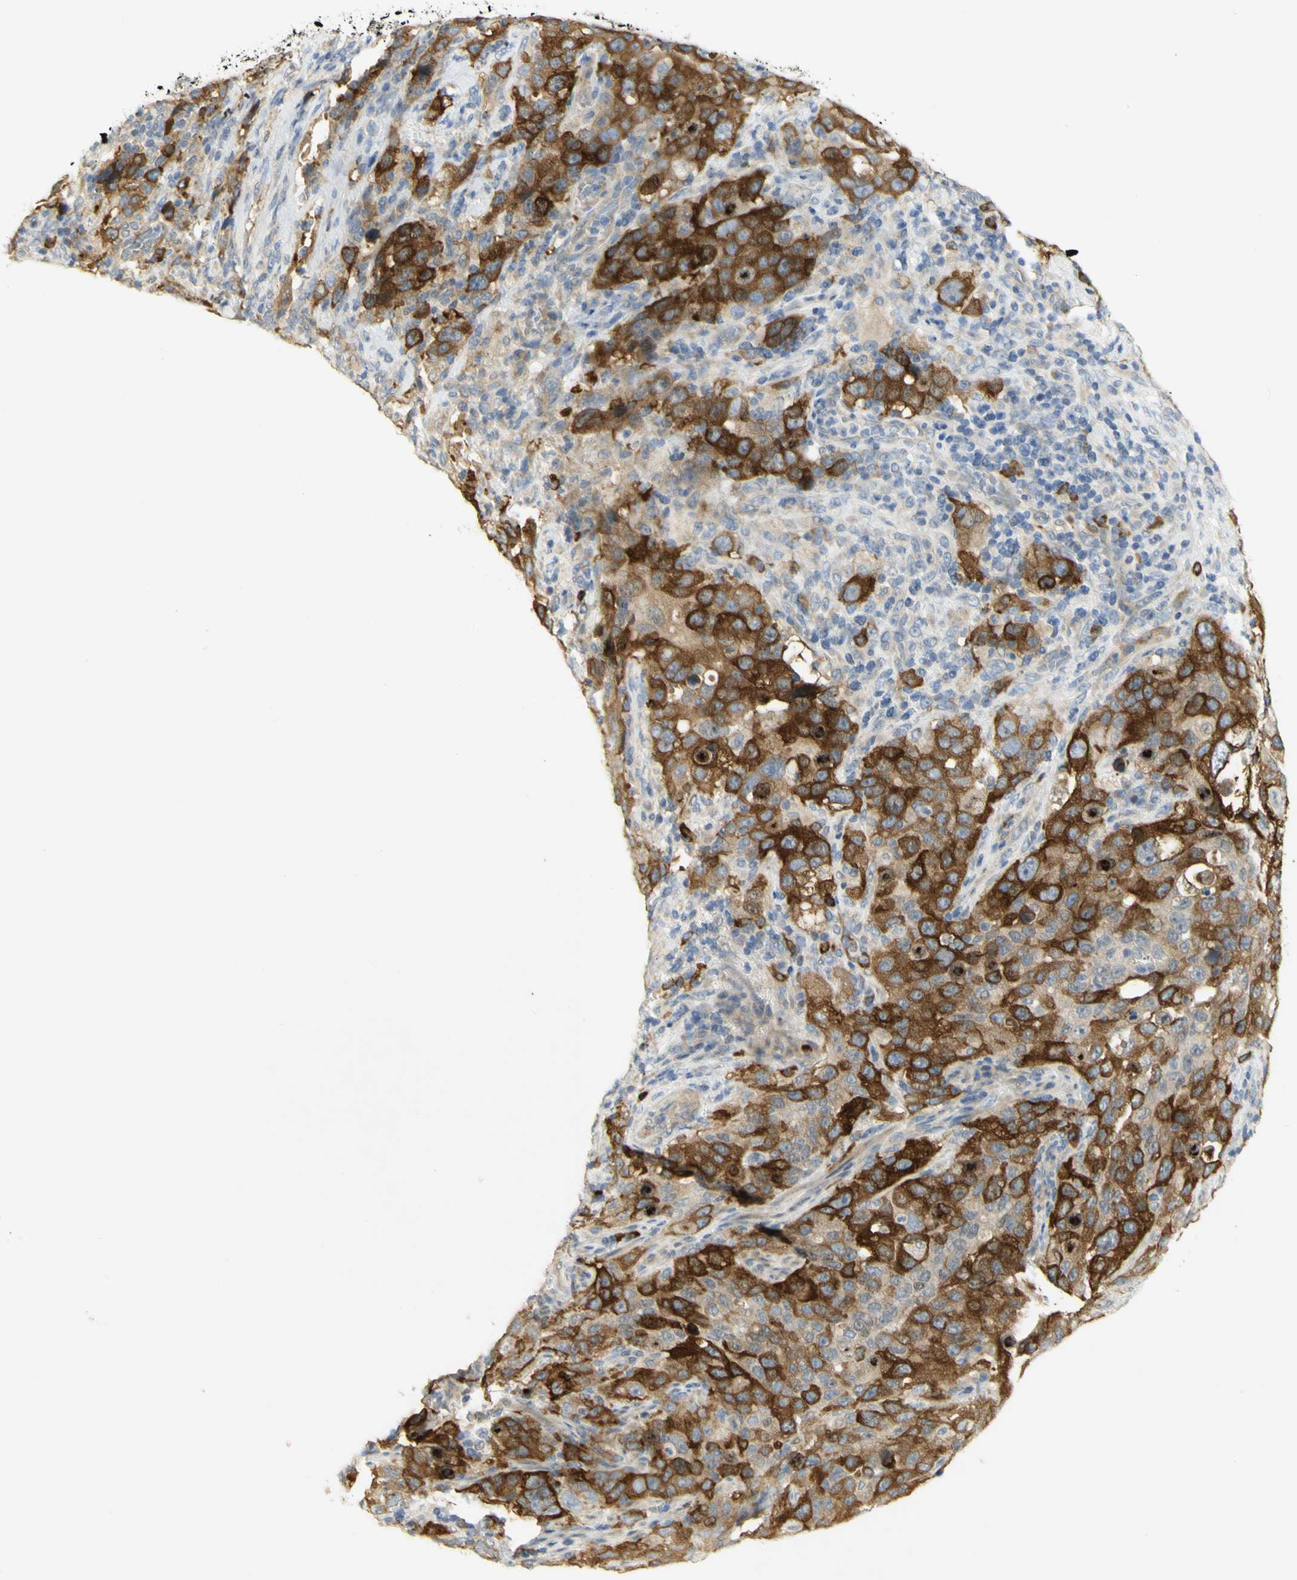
{"staining": {"intensity": "strong", "quantity": ">75%", "location": "cytoplasmic/membranous"}, "tissue": "stomach cancer", "cell_type": "Tumor cells", "image_type": "cancer", "snomed": [{"axis": "morphology", "description": "Normal tissue, NOS"}, {"axis": "morphology", "description": "Adenocarcinoma, NOS"}, {"axis": "topography", "description": "Stomach"}], "caption": "A photomicrograph of stomach cancer stained for a protein displays strong cytoplasmic/membranous brown staining in tumor cells.", "gene": "KIF11", "patient": {"sex": "male", "age": 48}}